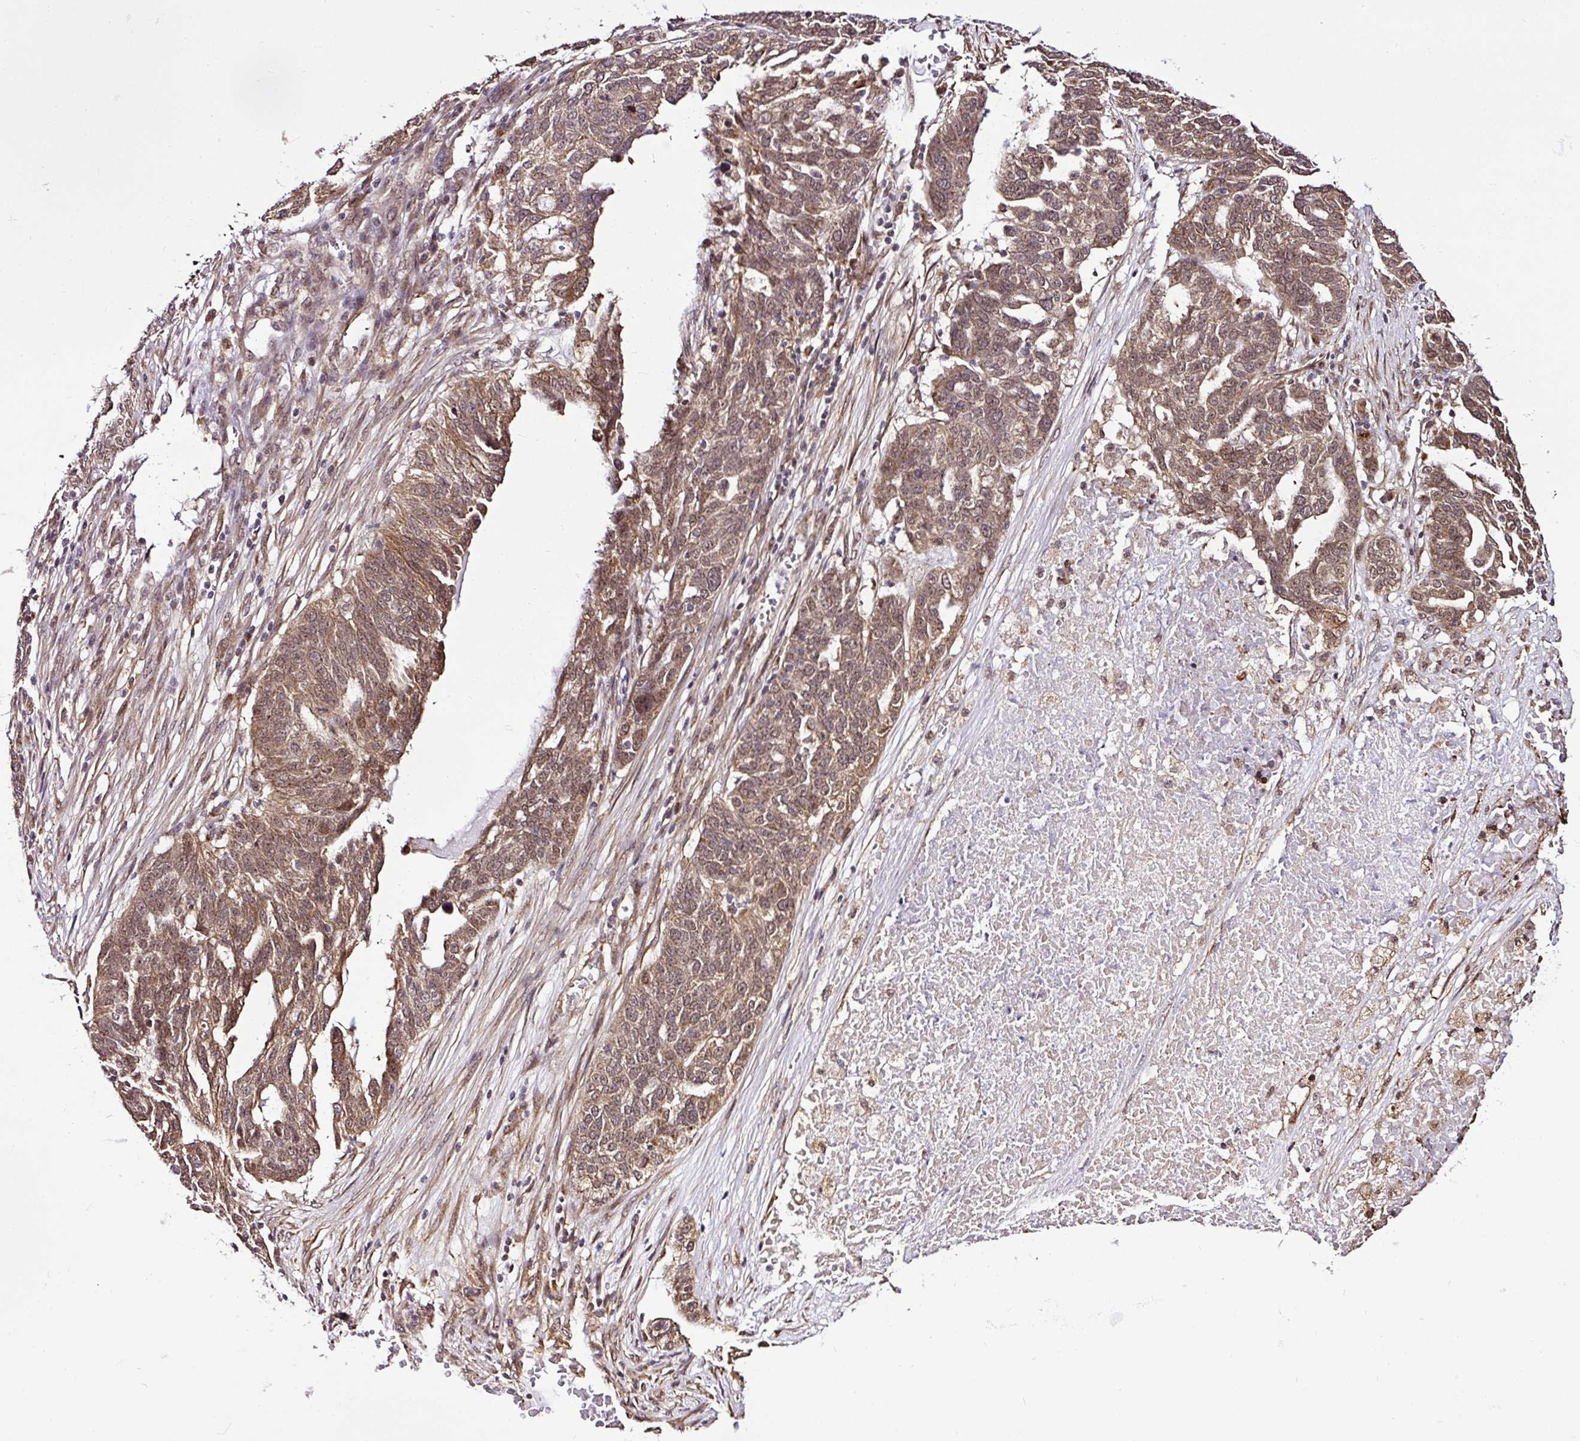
{"staining": {"intensity": "moderate", "quantity": ">75%", "location": "cytoplasmic/membranous,nuclear"}, "tissue": "ovarian cancer", "cell_type": "Tumor cells", "image_type": "cancer", "snomed": [{"axis": "morphology", "description": "Cystadenocarcinoma, serous, NOS"}, {"axis": "topography", "description": "Ovary"}], "caption": "An image of ovarian cancer stained for a protein demonstrates moderate cytoplasmic/membranous and nuclear brown staining in tumor cells.", "gene": "FAM153A", "patient": {"sex": "female", "age": 59}}